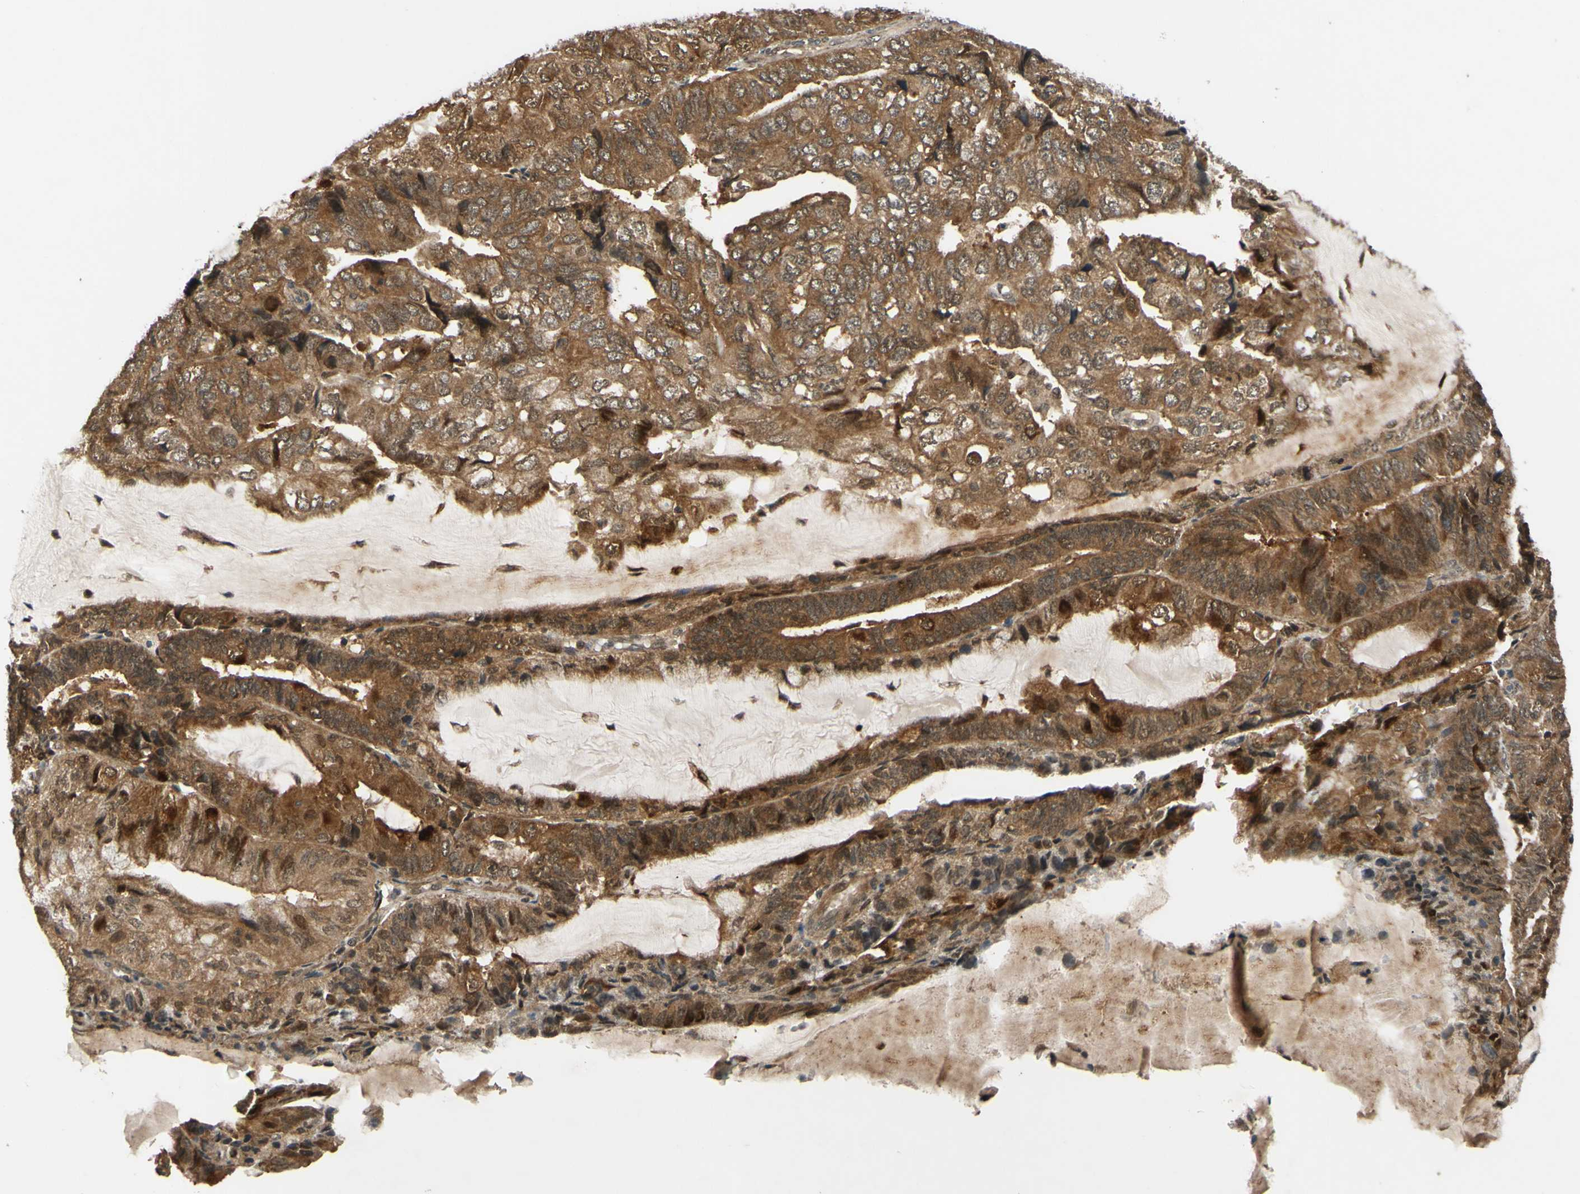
{"staining": {"intensity": "moderate", "quantity": ">75%", "location": "cytoplasmic/membranous"}, "tissue": "endometrial cancer", "cell_type": "Tumor cells", "image_type": "cancer", "snomed": [{"axis": "morphology", "description": "Adenocarcinoma, NOS"}, {"axis": "topography", "description": "Endometrium"}], "caption": "Brown immunohistochemical staining in human endometrial adenocarcinoma displays moderate cytoplasmic/membranous expression in approximately >75% of tumor cells.", "gene": "ABCC8", "patient": {"sex": "female", "age": 81}}